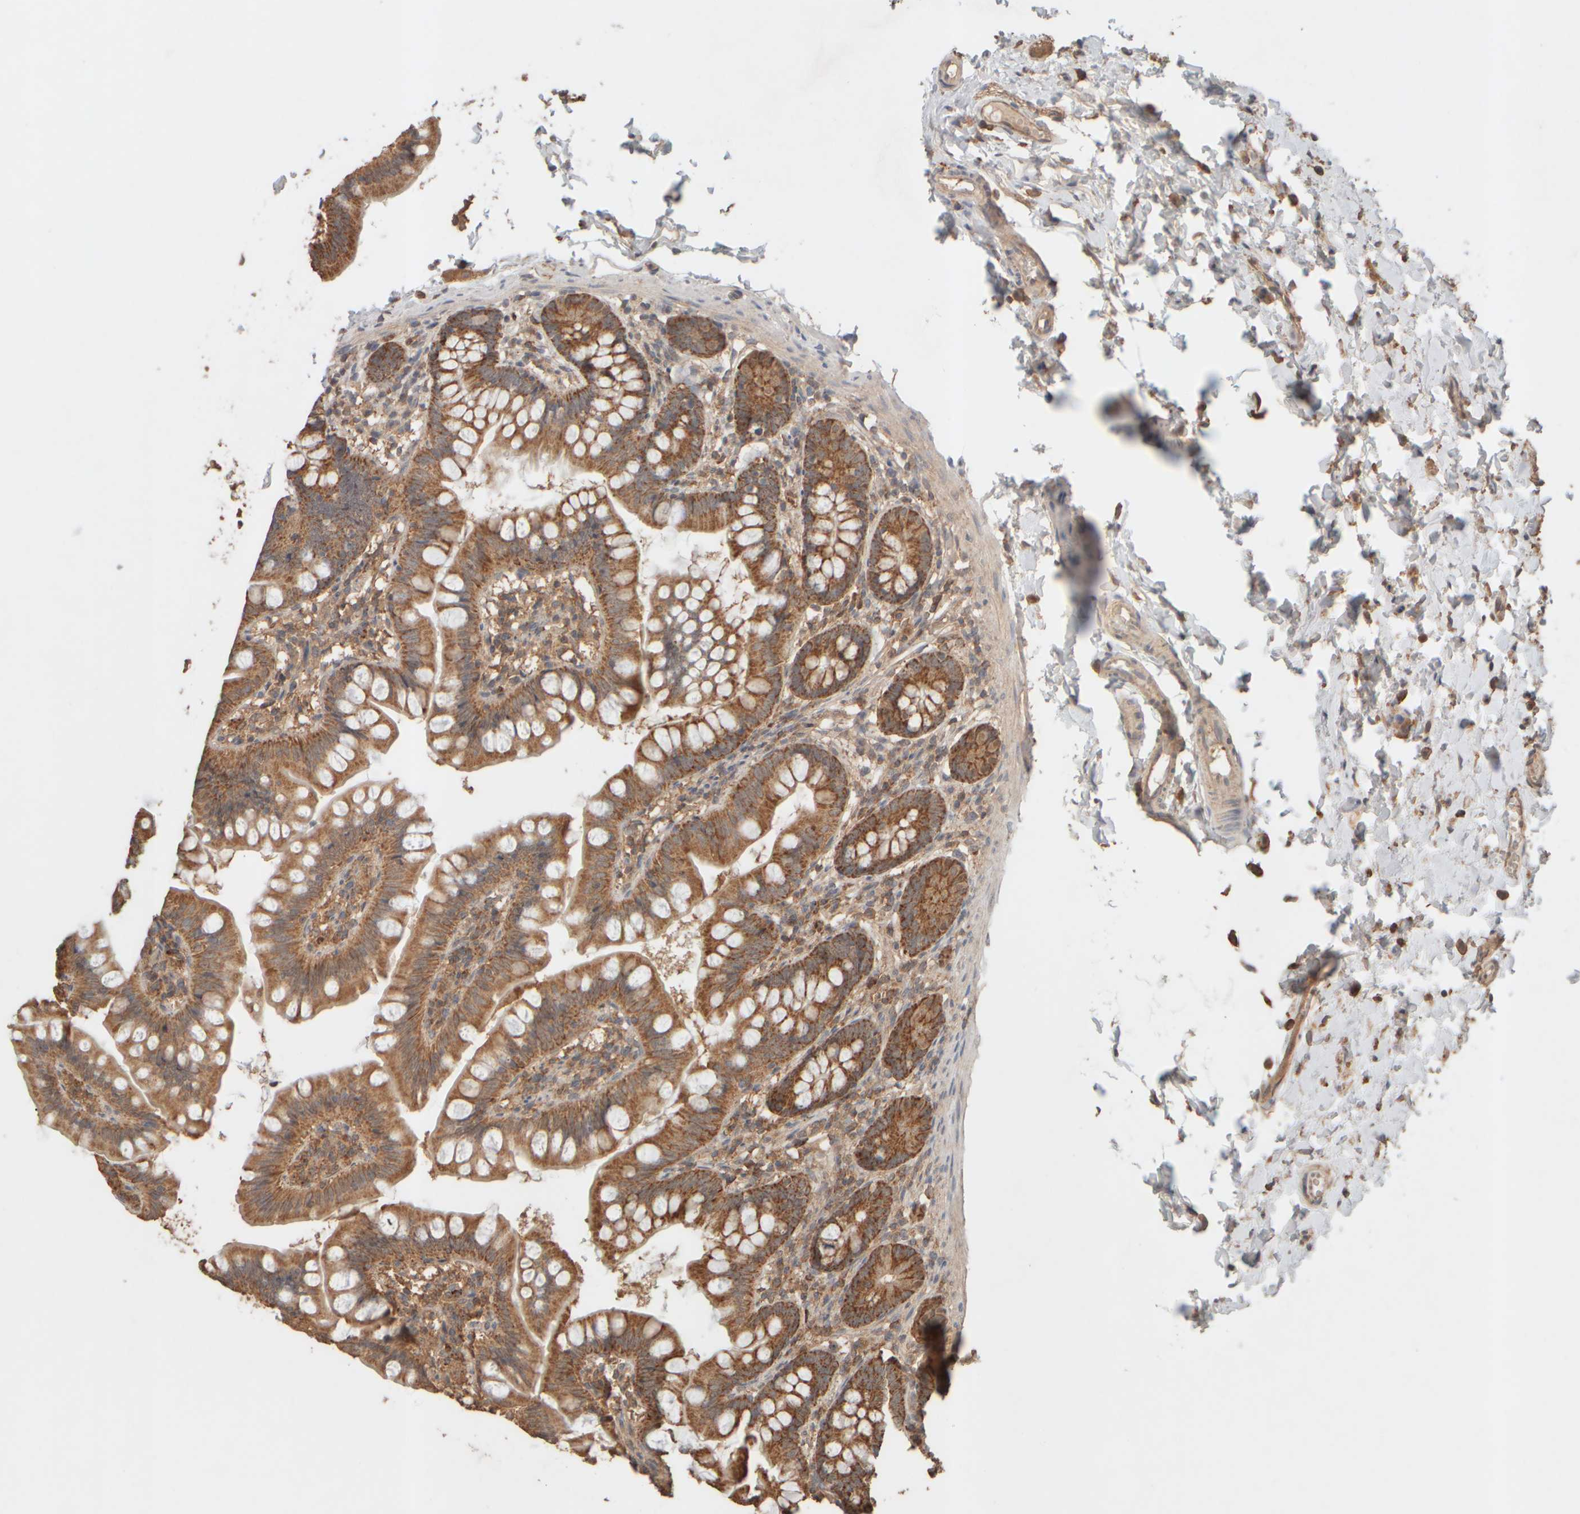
{"staining": {"intensity": "strong", "quantity": ">75%", "location": "cytoplasmic/membranous"}, "tissue": "small intestine", "cell_type": "Glandular cells", "image_type": "normal", "snomed": [{"axis": "morphology", "description": "Normal tissue, NOS"}, {"axis": "topography", "description": "Small intestine"}], "caption": "Small intestine stained with IHC demonstrates strong cytoplasmic/membranous expression in approximately >75% of glandular cells. (IHC, brightfield microscopy, high magnification).", "gene": "EIF2B3", "patient": {"sex": "male", "age": 7}}